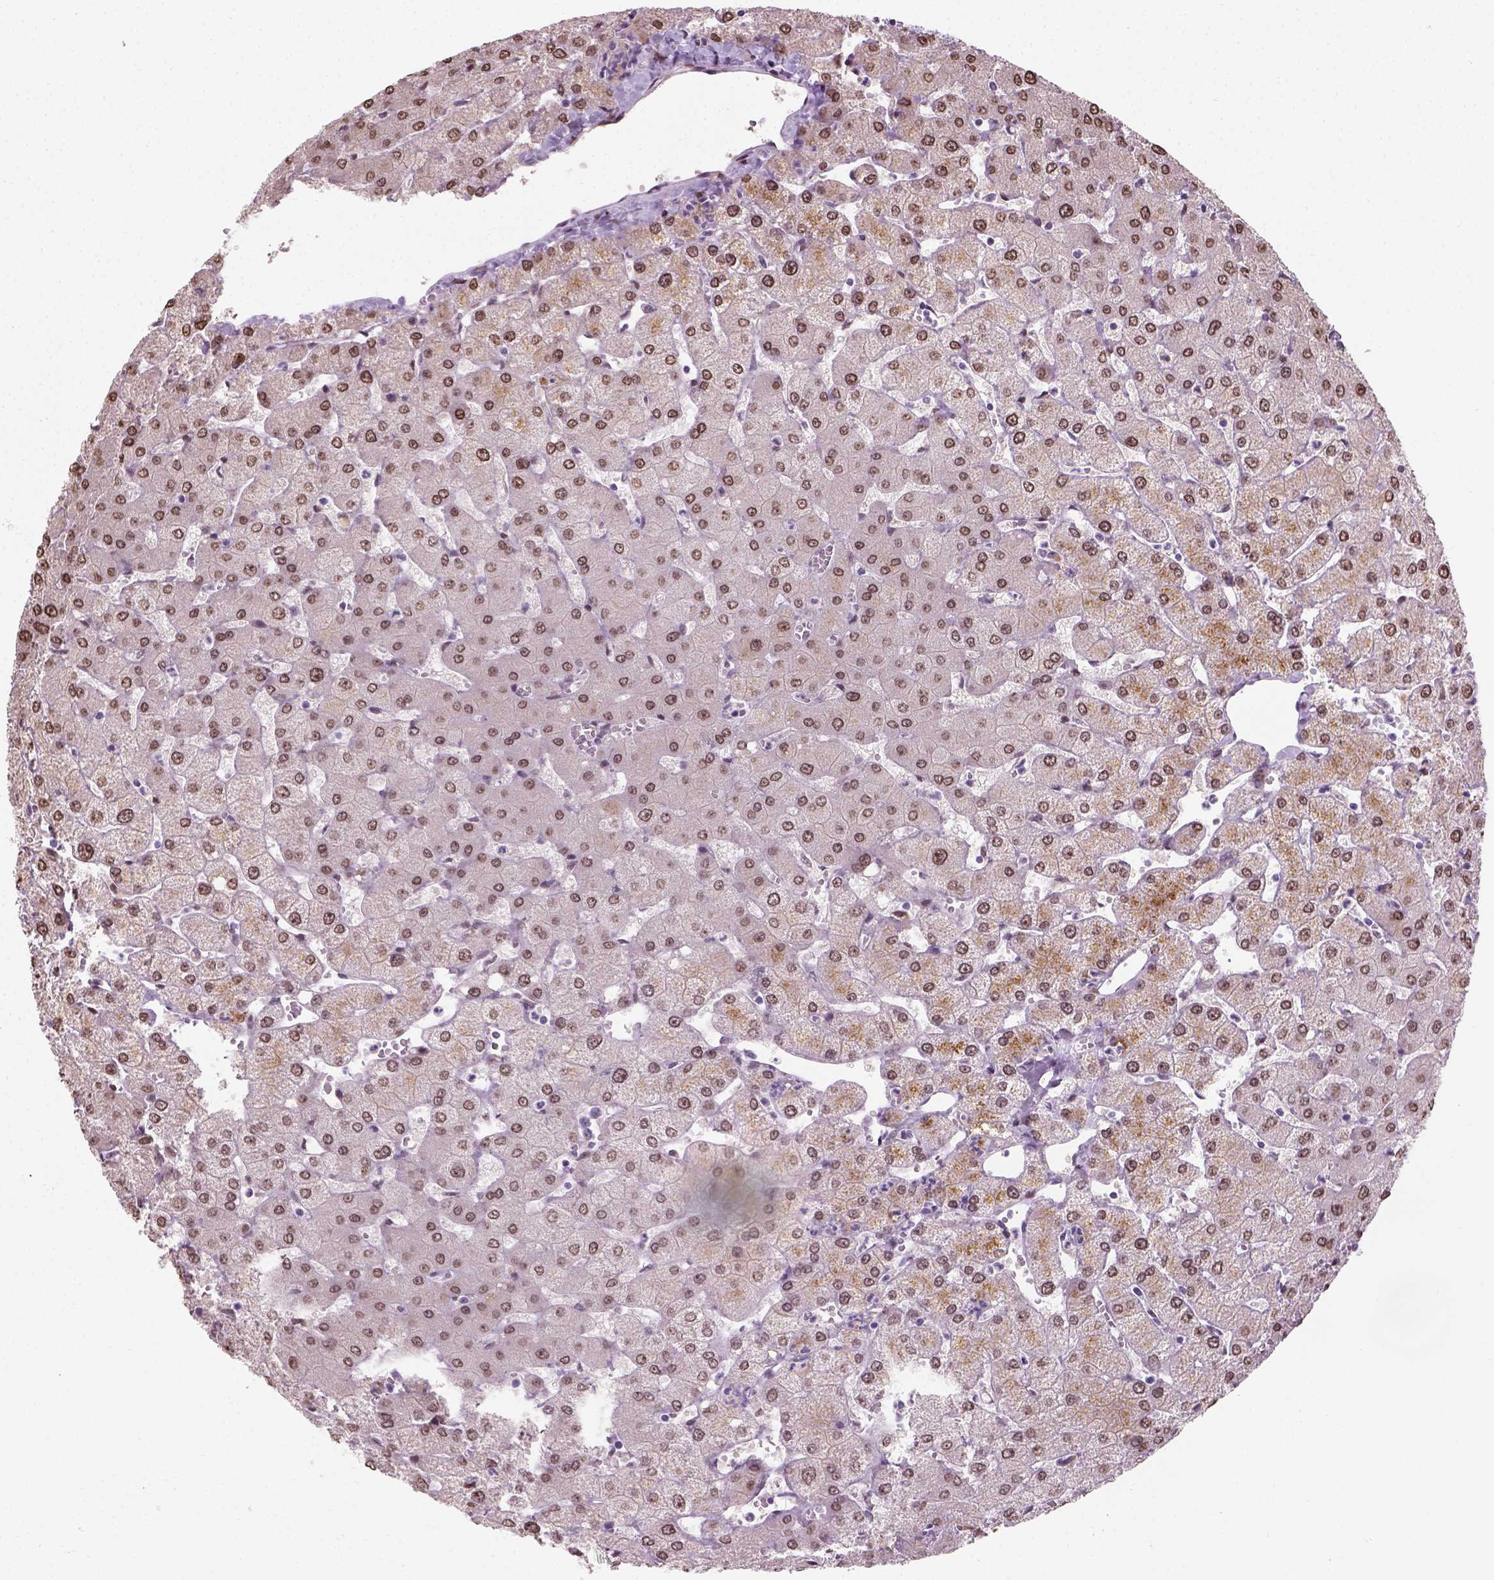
{"staining": {"intensity": "weak", "quantity": "<25%", "location": "nuclear"}, "tissue": "liver", "cell_type": "Cholangiocytes", "image_type": "normal", "snomed": [{"axis": "morphology", "description": "Normal tissue, NOS"}, {"axis": "topography", "description": "Liver"}], "caption": "IHC micrograph of normal liver: liver stained with DAB displays no significant protein positivity in cholangiocytes.", "gene": "C1orf112", "patient": {"sex": "female", "age": 54}}